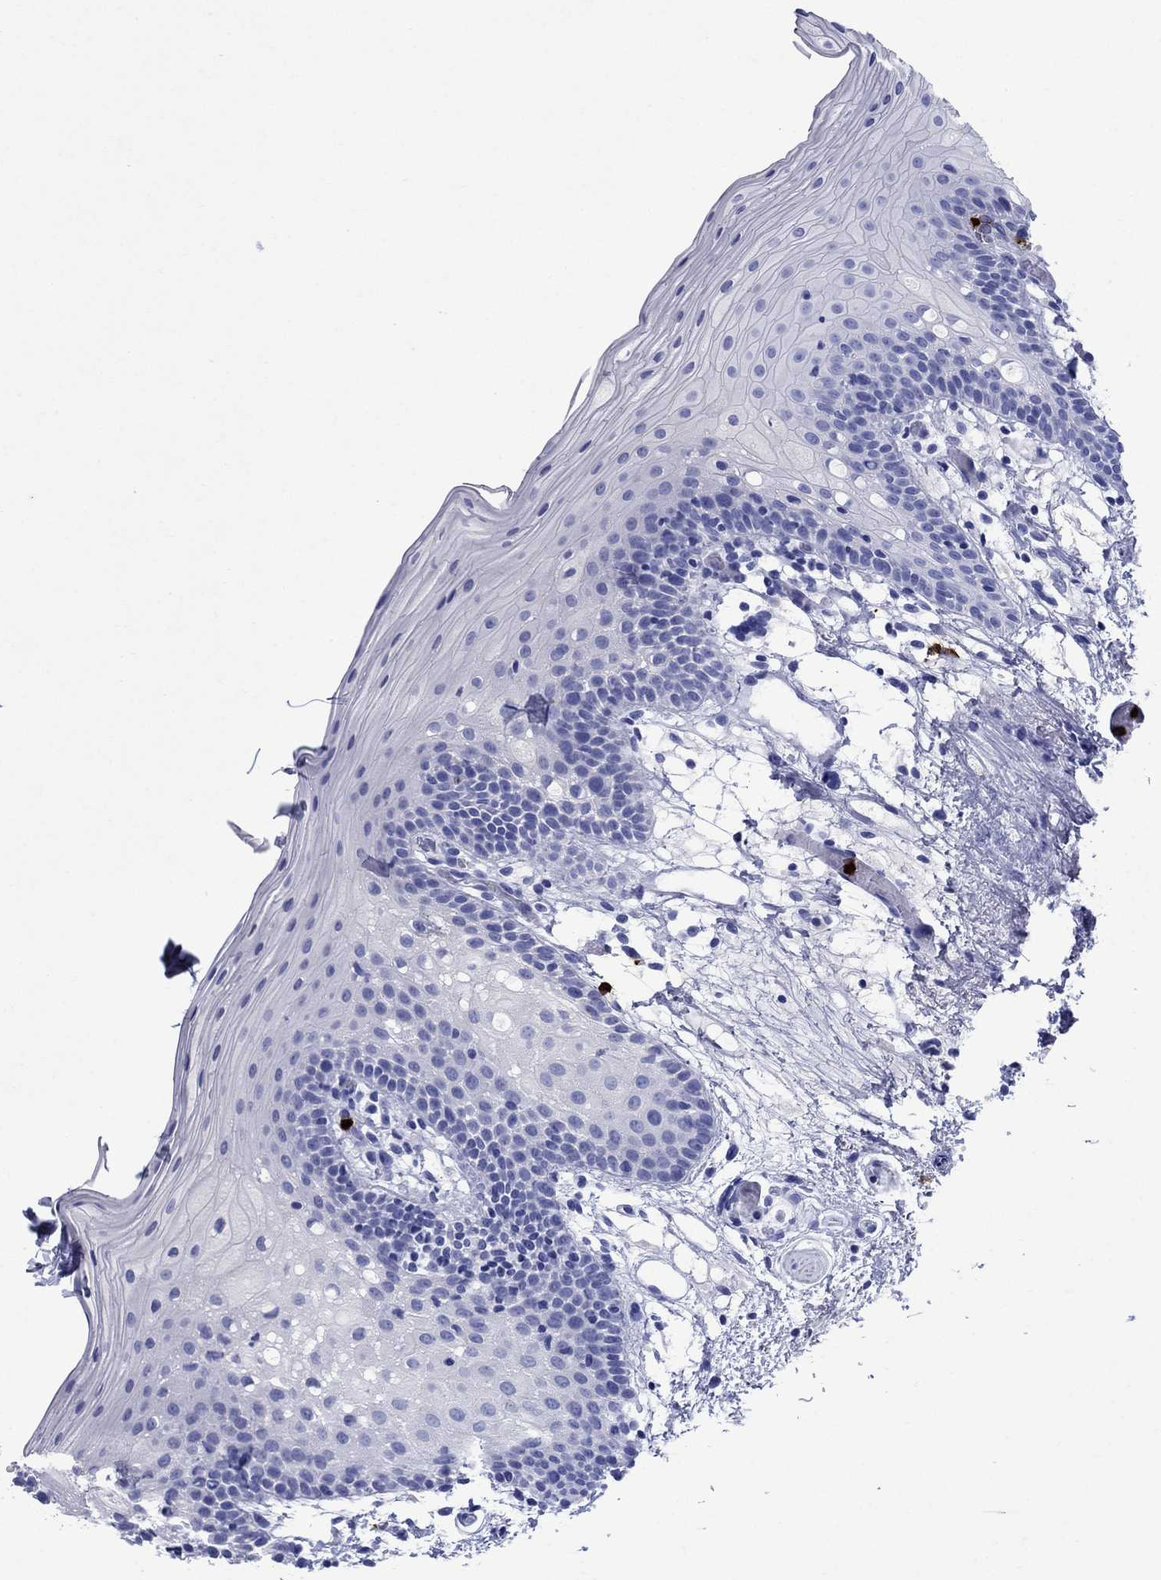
{"staining": {"intensity": "negative", "quantity": "none", "location": "none"}, "tissue": "oral mucosa", "cell_type": "Squamous epithelial cells", "image_type": "normal", "snomed": [{"axis": "morphology", "description": "Normal tissue, NOS"}, {"axis": "topography", "description": "Oral tissue"}, {"axis": "topography", "description": "Tounge, NOS"}], "caption": "Immunohistochemistry histopathology image of normal human oral mucosa stained for a protein (brown), which exhibits no positivity in squamous epithelial cells.", "gene": "AZU1", "patient": {"sex": "female", "age": 83}}